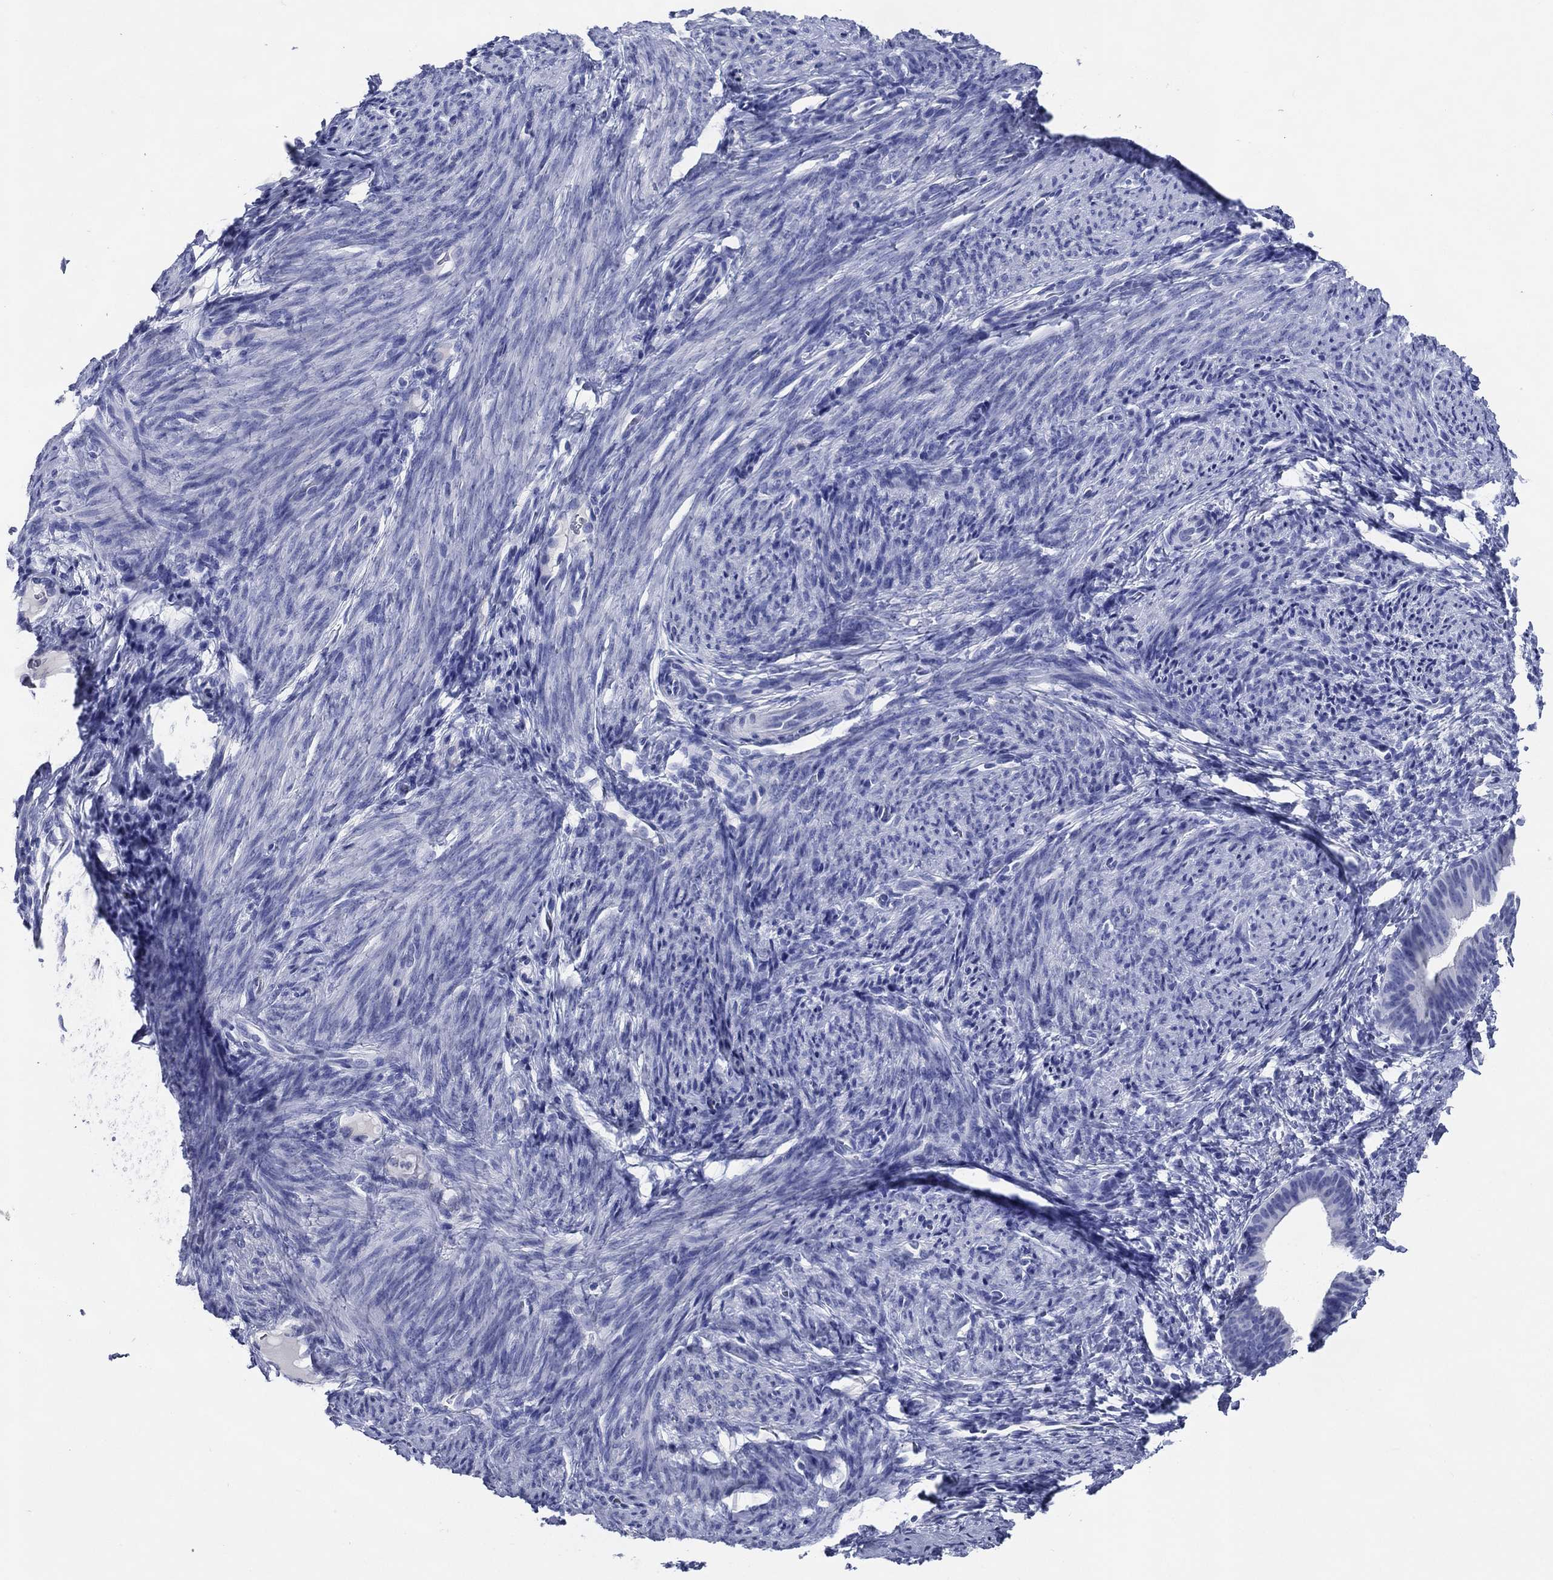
{"staining": {"intensity": "negative", "quantity": "none", "location": "none"}, "tissue": "endometrium", "cell_type": "Cells in endometrial stroma", "image_type": "normal", "snomed": [{"axis": "morphology", "description": "Normal tissue, NOS"}, {"axis": "topography", "description": "Endometrium"}], "caption": "The image shows no significant positivity in cells in endometrial stroma of endometrium. (DAB (3,3'-diaminobenzidine) immunohistochemistry with hematoxylin counter stain).", "gene": "ACE2", "patient": {"sex": "female", "age": 65}}